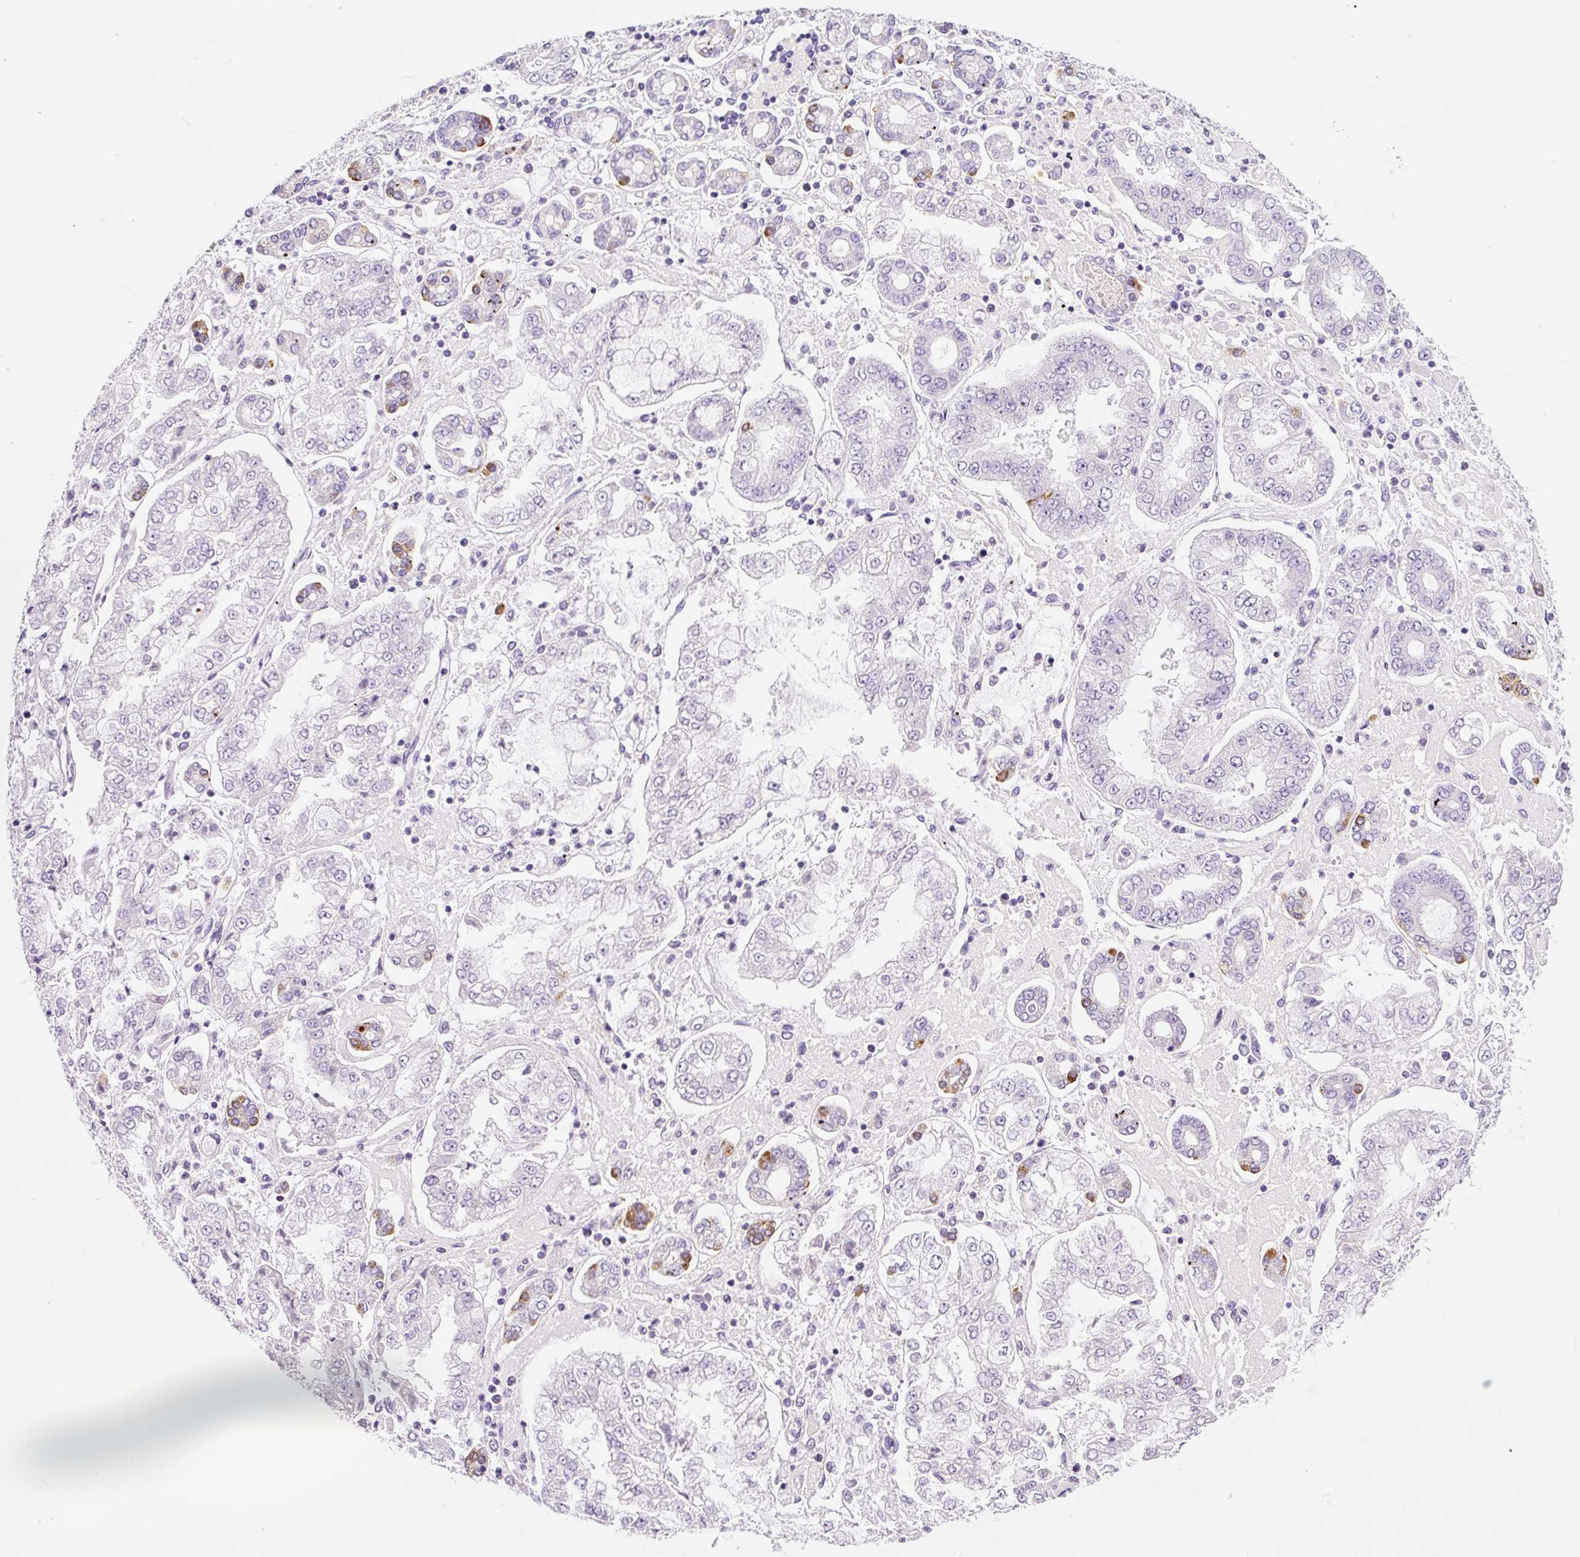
{"staining": {"intensity": "negative", "quantity": "none", "location": "none"}, "tissue": "stomach cancer", "cell_type": "Tumor cells", "image_type": "cancer", "snomed": [{"axis": "morphology", "description": "Adenocarcinoma, NOS"}, {"axis": "topography", "description": "Stomach"}], "caption": "High power microscopy micrograph of an immunohistochemistry (IHC) histopathology image of stomach adenocarcinoma, revealing no significant expression in tumor cells.", "gene": "SYP", "patient": {"sex": "male", "age": 76}}